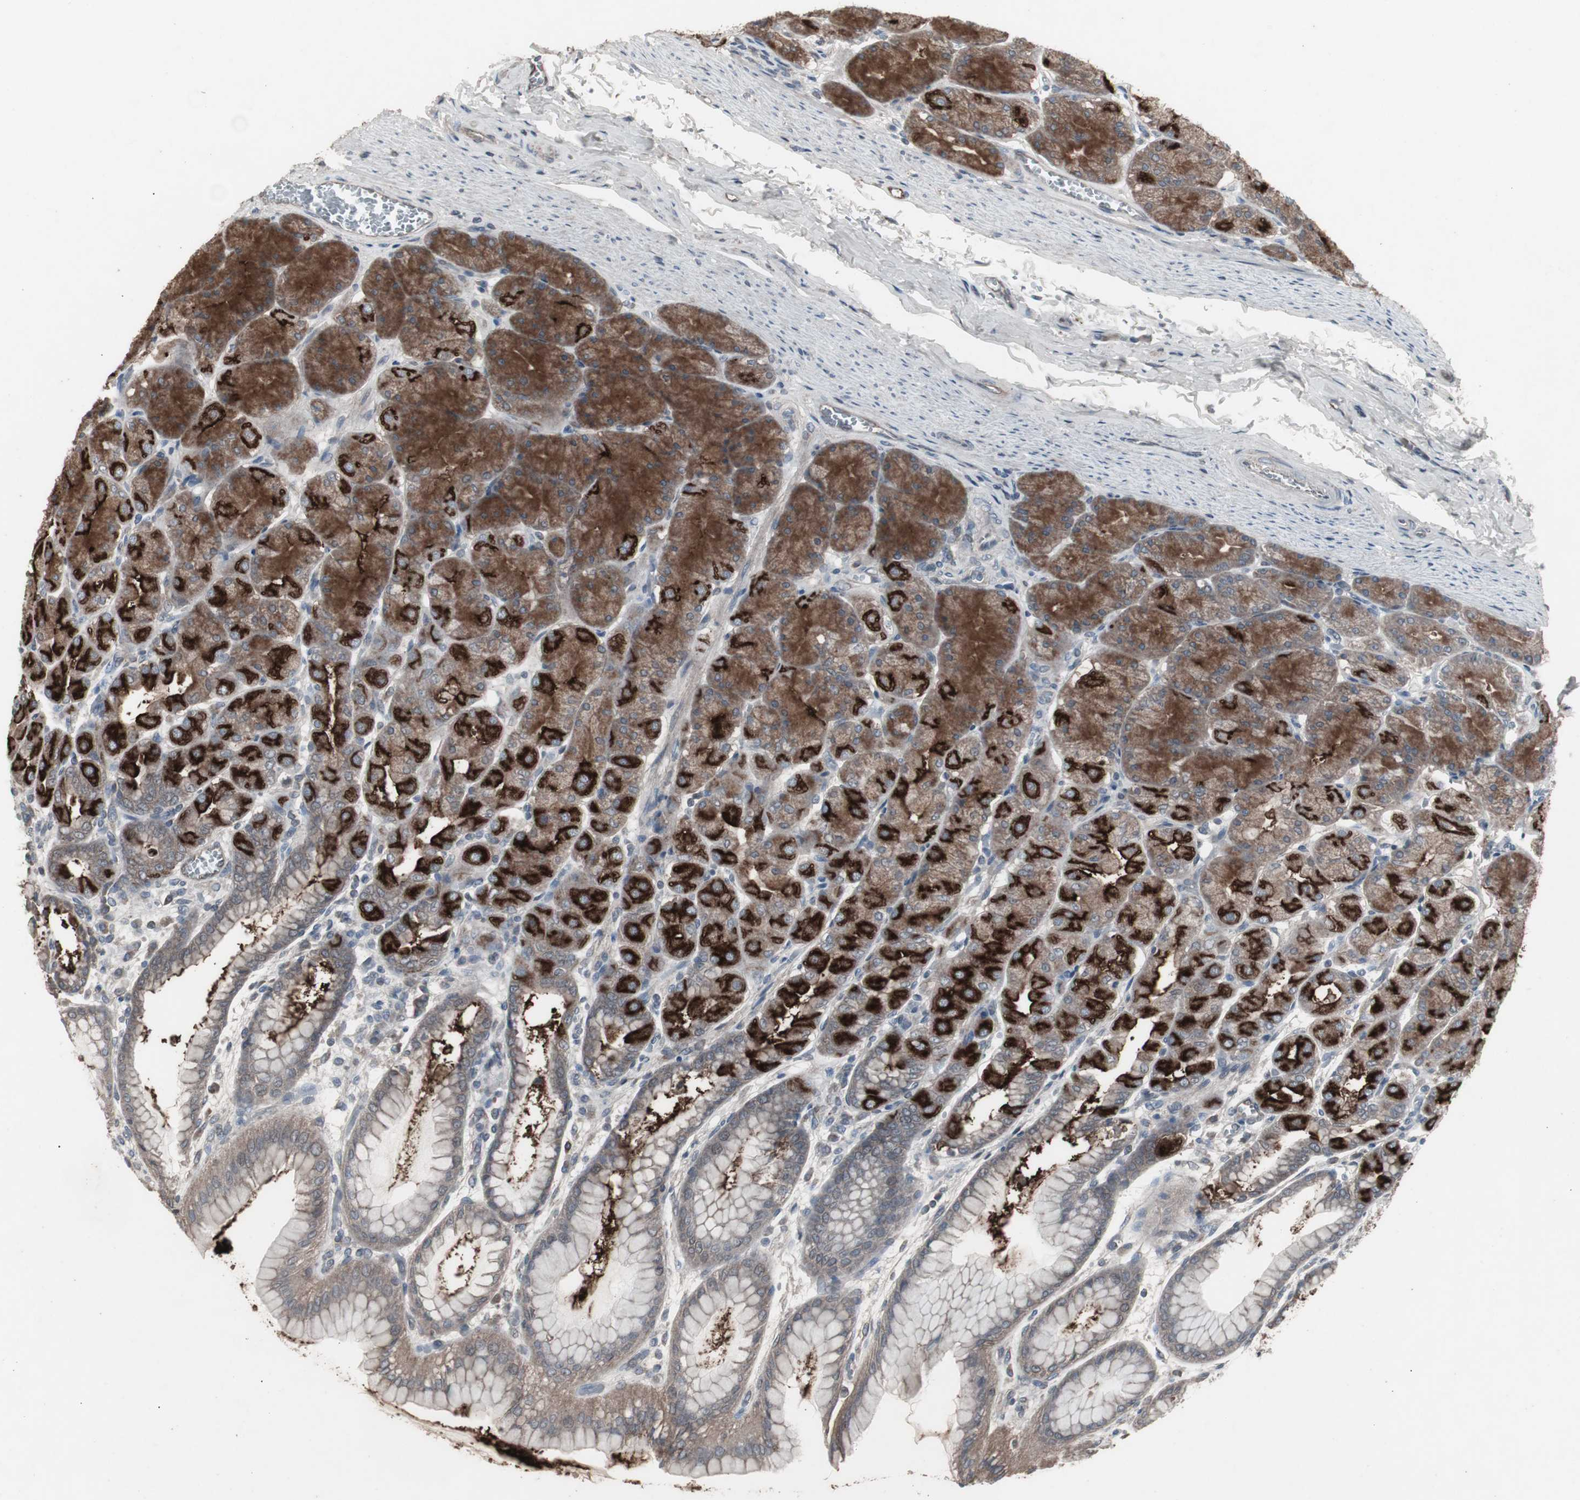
{"staining": {"intensity": "strong", "quantity": "25%-75%", "location": "cytoplasmic/membranous"}, "tissue": "stomach", "cell_type": "Glandular cells", "image_type": "normal", "snomed": [{"axis": "morphology", "description": "Normal tissue, NOS"}, {"axis": "topography", "description": "Stomach, upper"}], "caption": "A photomicrograph showing strong cytoplasmic/membranous positivity in about 25%-75% of glandular cells in unremarkable stomach, as visualized by brown immunohistochemical staining.", "gene": "SSTR2", "patient": {"sex": "female", "age": 56}}